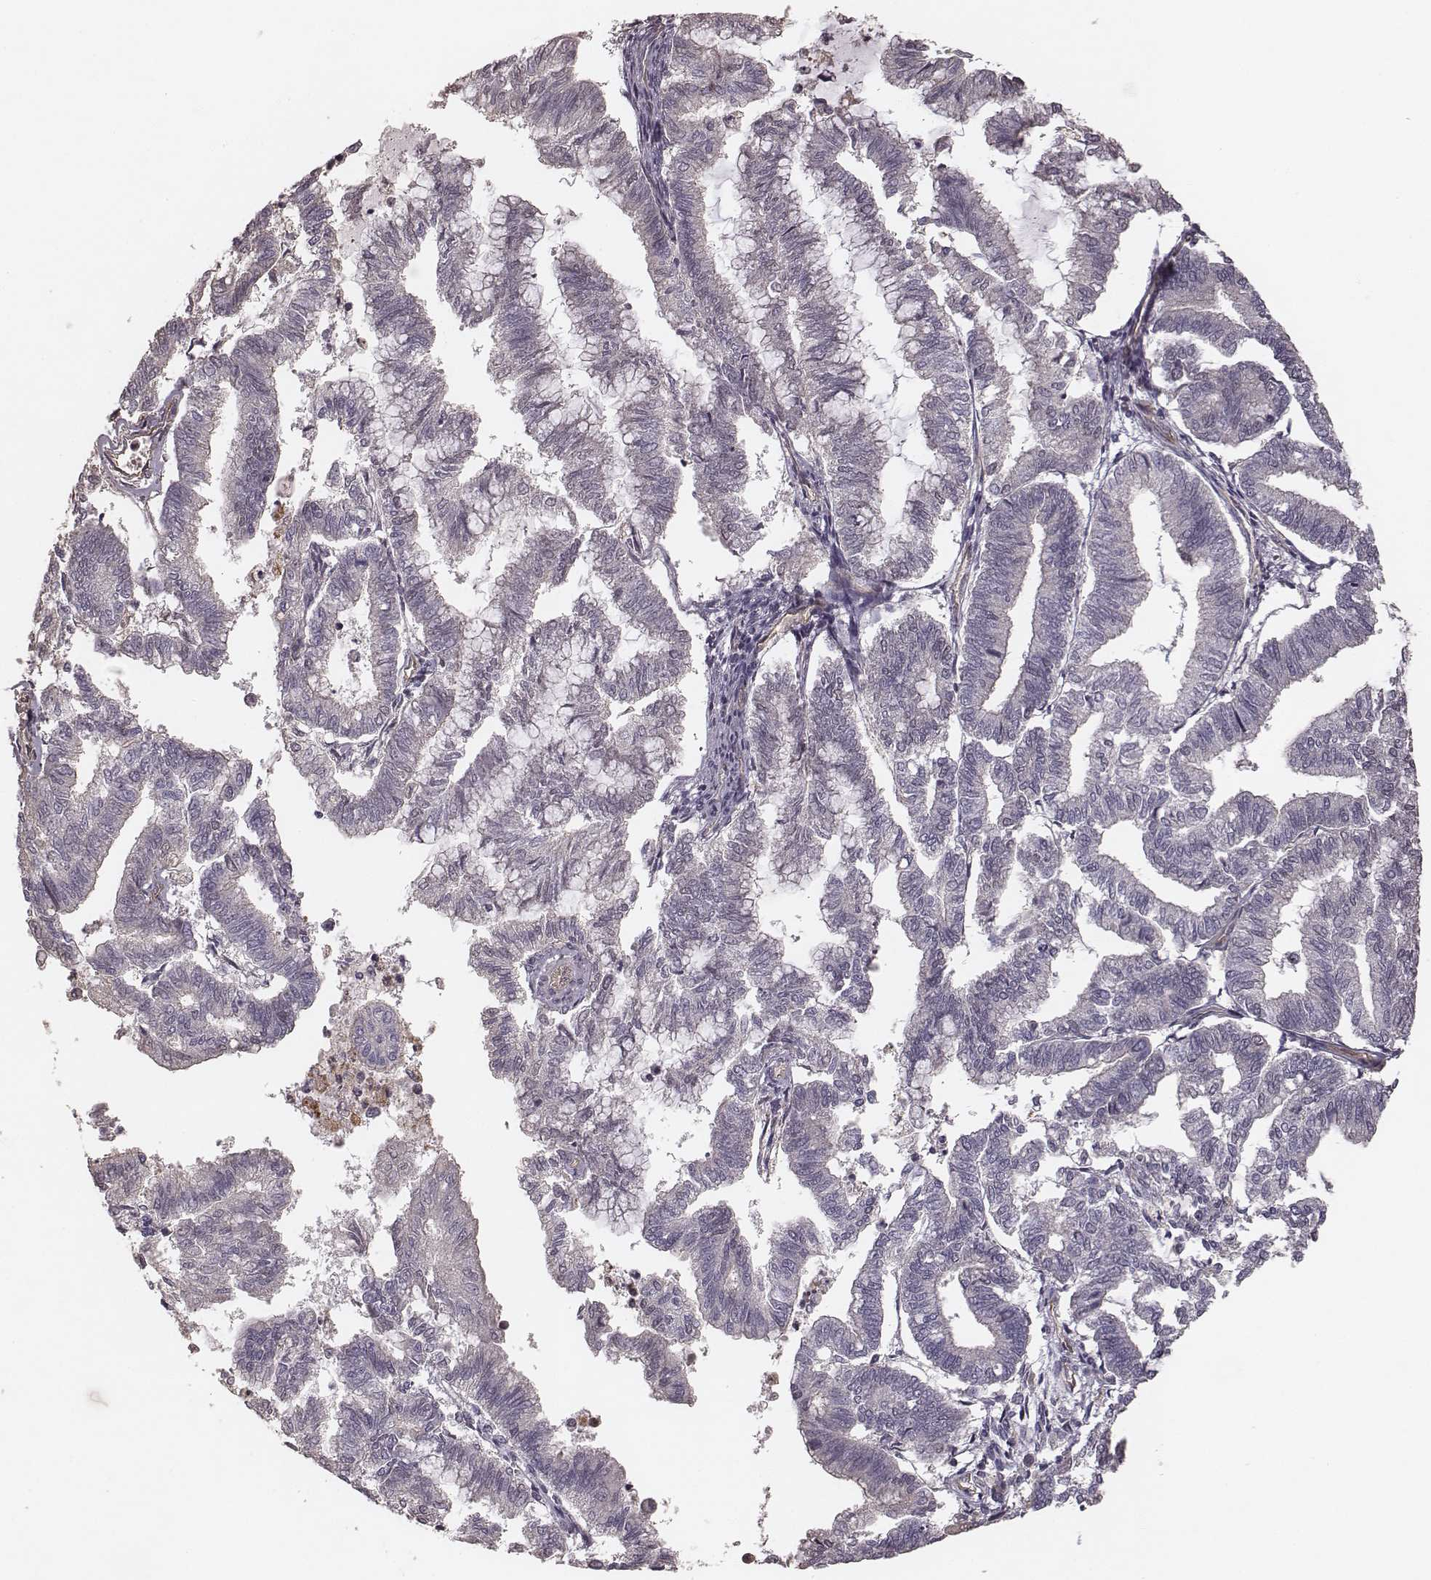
{"staining": {"intensity": "negative", "quantity": "none", "location": "none"}, "tissue": "endometrial cancer", "cell_type": "Tumor cells", "image_type": "cancer", "snomed": [{"axis": "morphology", "description": "Adenocarcinoma, NOS"}, {"axis": "topography", "description": "Endometrium"}], "caption": "Tumor cells are negative for brown protein staining in endometrial cancer (adenocarcinoma). (Stains: DAB (3,3'-diaminobenzidine) immunohistochemistry with hematoxylin counter stain, Microscopy: brightfield microscopy at high magnification).", "gene": "OTOGL", "patient": {"sex": "female", "age": 79}}